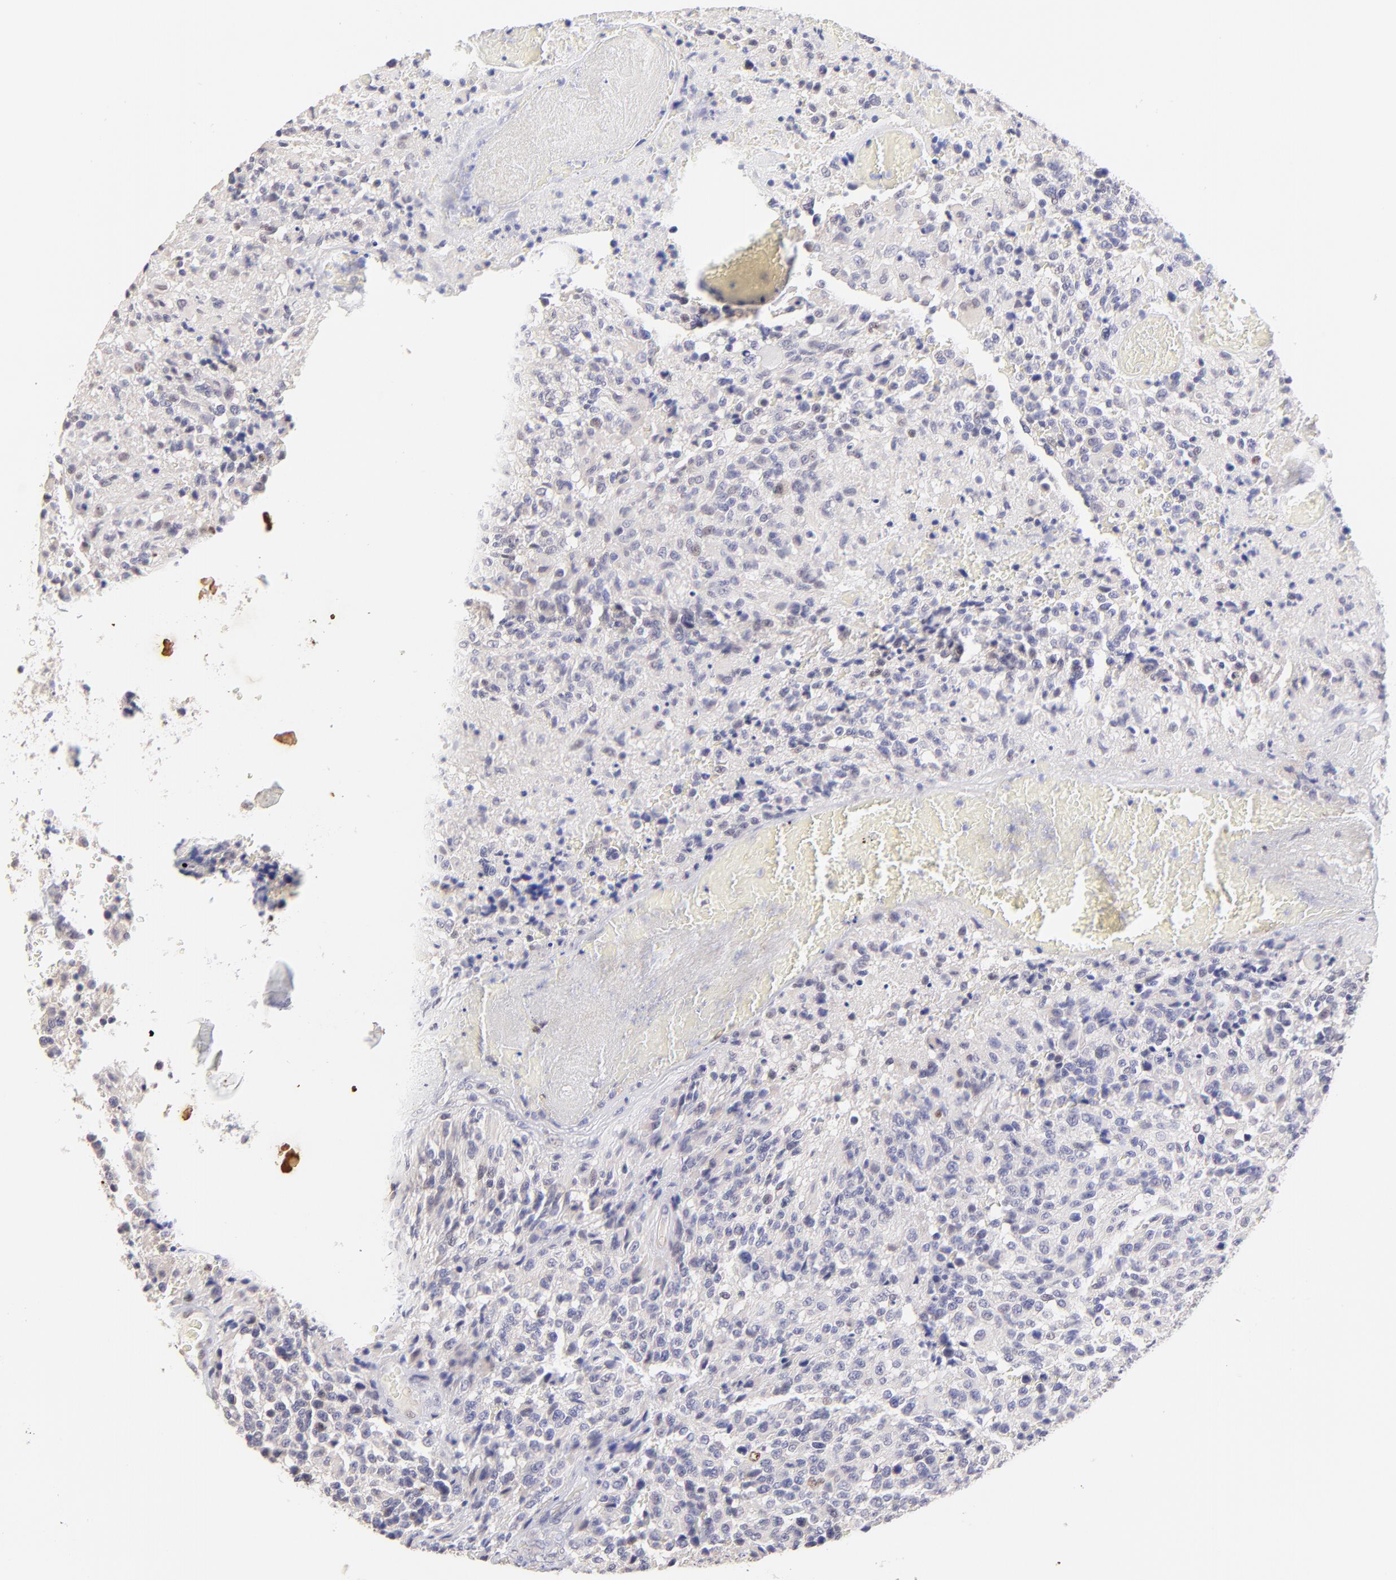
{"staining": {"intensity": "negative", "quantity": "none", "location": "none"}, "tissue": "glioma", "cell_type": "Tumor cells", "image_type": "cancer", "snomed": [{"axis": "morphology", "description": "Glioma, malignant, High grade"}, {"axis": "topography", "description": "Brain"}], "caption": "Micrograph shows no significant protein positivity in tumor cells of glioma. The staining is performed using DAB (3,3'-diaminobenzidine) brown chromogen with nuclei counter-stained in using hematoxylin.", "gene": "KLF4", "patient": {"sex": "male", "age": 36}}